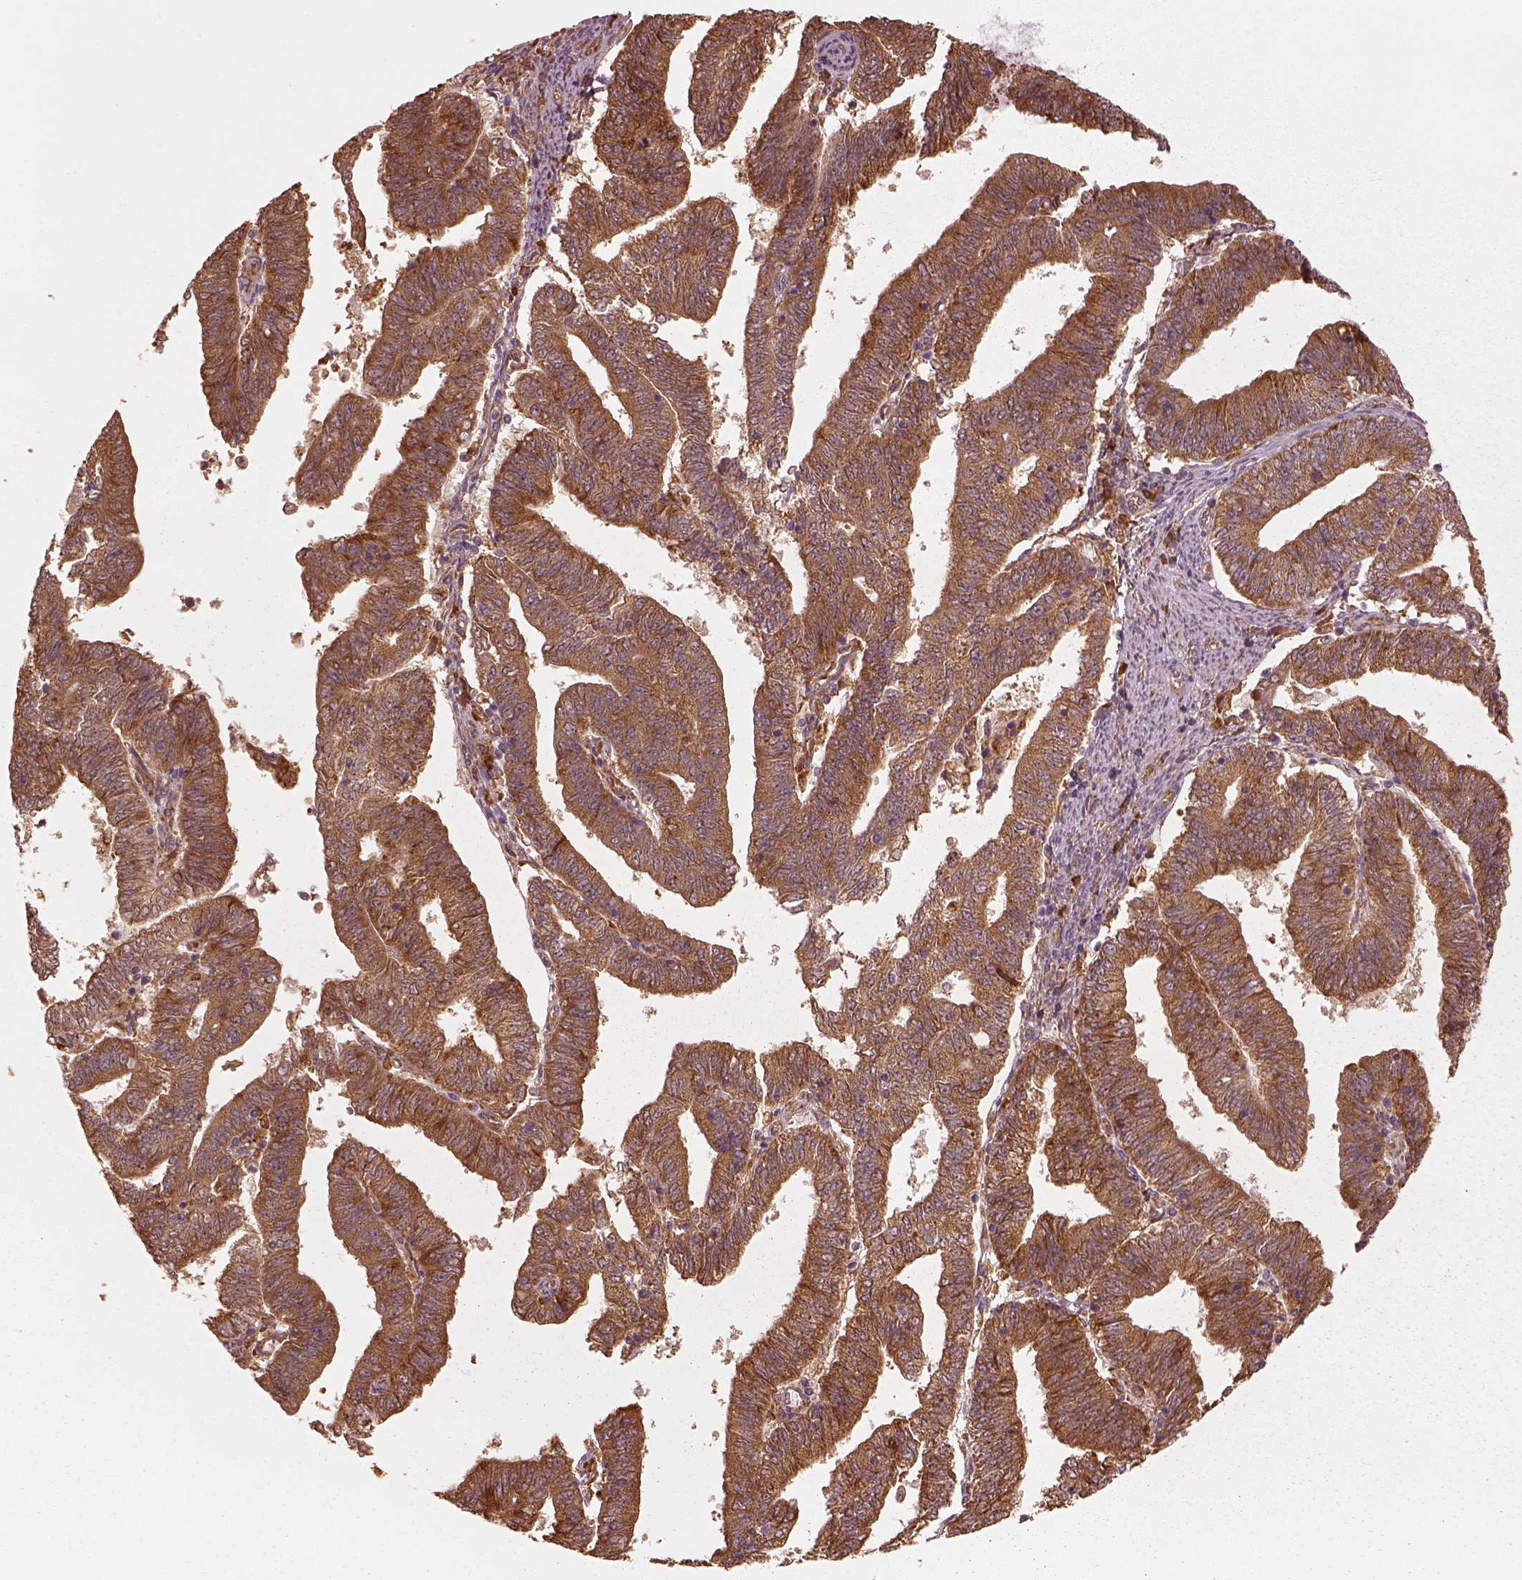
{"staining": {"intensity": "moderate", "quantity": ">75%", "location": "cytoplasmic/membranous"}, "tissue": "endometrial cancer", "cell_type": "Tumor cells", "image_type": "cancer", "snomed": [{"axis": "morphology", "description": "Adenocarcinoma, NOS"}, {"axis": "topography", "description": "Endometrium"}], "caption": "High-magnification brightfield microscopy of endometrial cancer stained with DAB (3,3'-diaminobenzidine) (brown) and counterstained with hematoxylin (blue). tumor cells exhibit moderate cytoplasmic/membranous staining is present in about>75% of cells. Ihc stains the protein of interest in brown and the nuclei are stained blue.", "gene": "RPS5", "patient": {"sex": "female", "age": 82}}